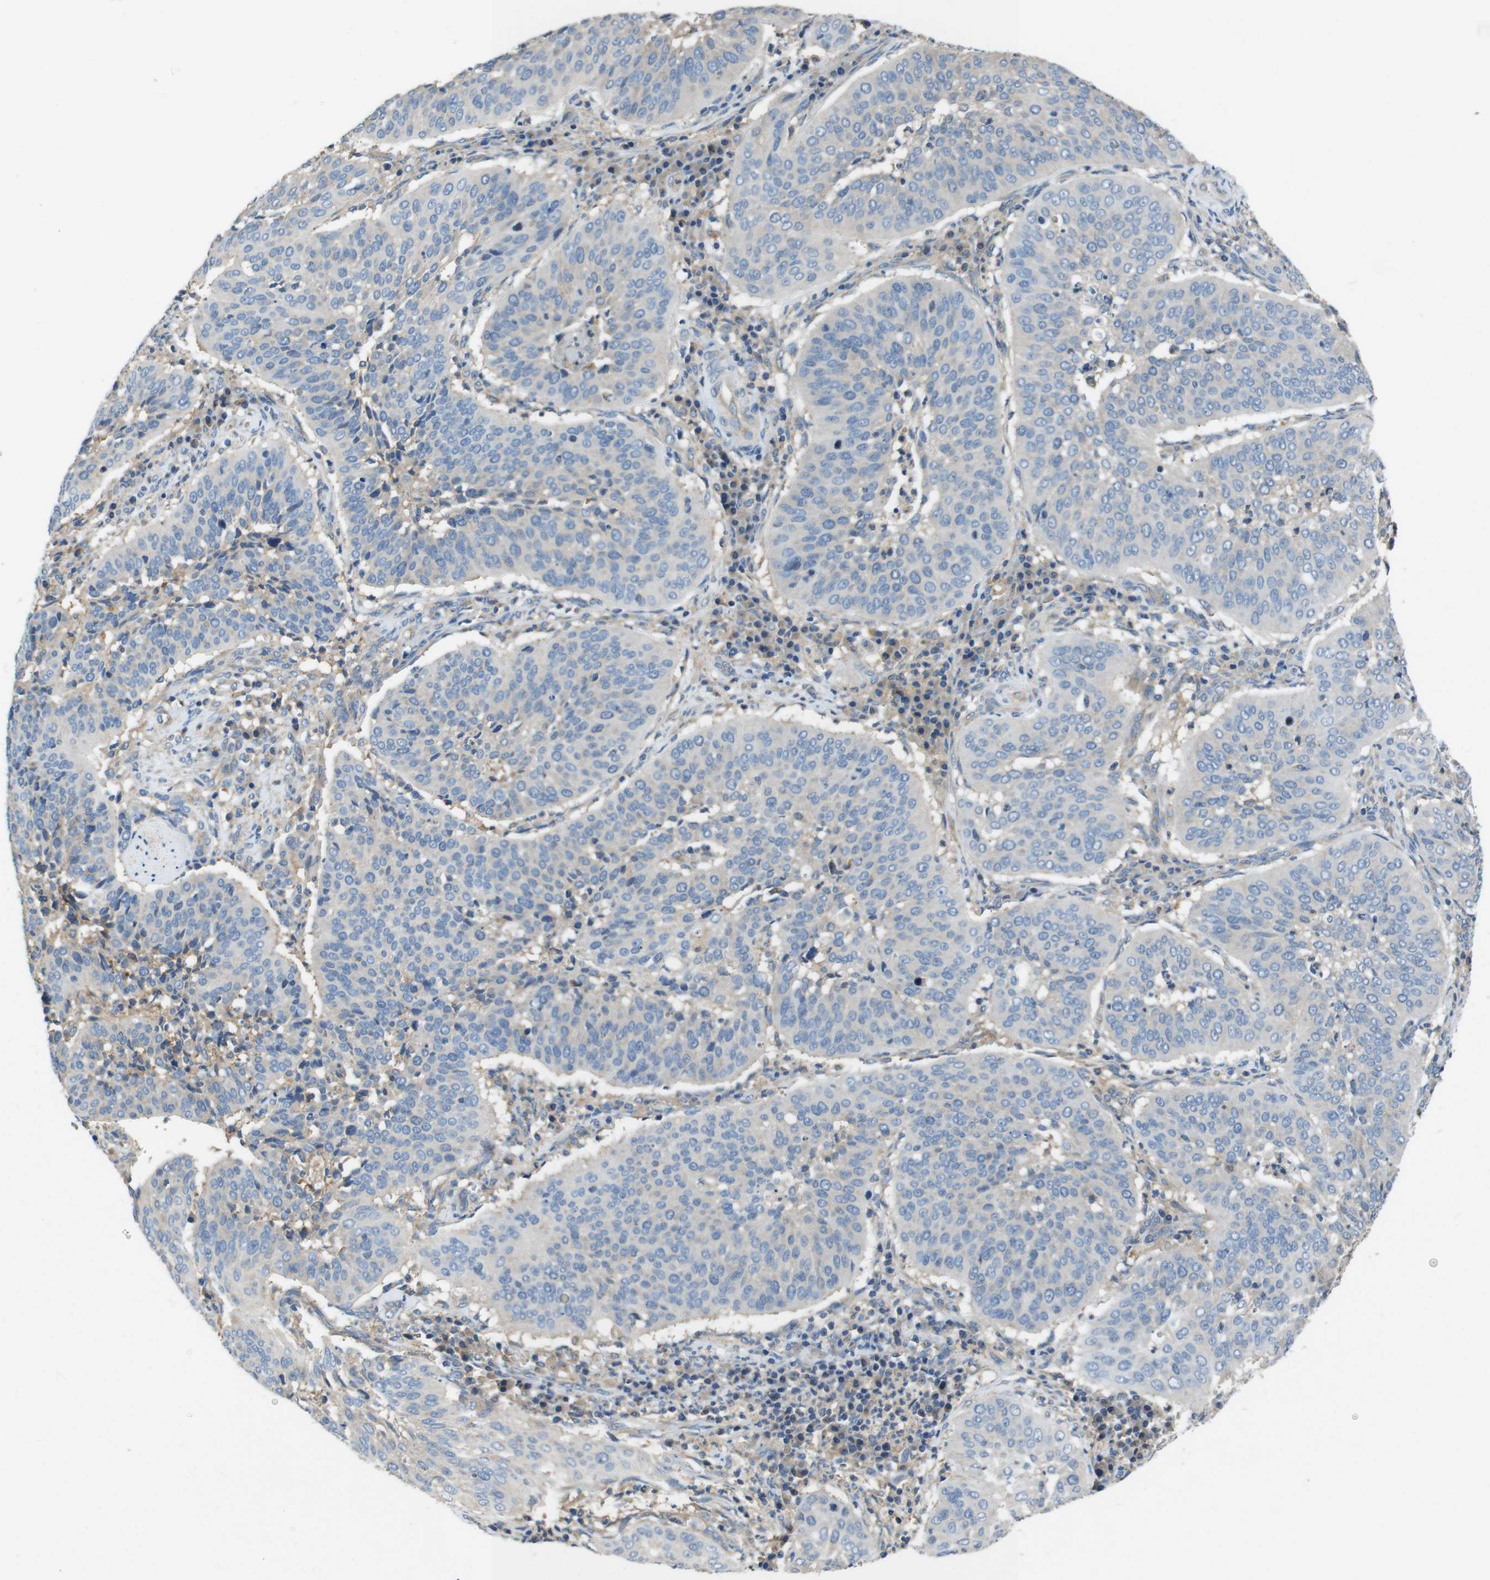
{"staining": {"intensity": "negative", "quantity": "none", "location": "none"}, "tissue": "cervical cancer", "cell_type": "Tumor cells", "image_type": "cancer", "snomed": [{"axis": "morphology", "description": "Normal tissue, NOS"}, {"axis": "morphology", "description": "Squamous cell carcinoma, NOS"}, {"axis": "topography", "description": "Cervix"}], "caption": "High power microscopy histopathology image of an immunohistochemistry histopathology image of cervical cancer, revealing no significant expression in tumor cells. (Stains: DAB IHC with hematoxylin counter stain, Microscopy: brightfield microscopy at high magnification).", "gene": "DCTN1", "patient": {"sex": "female", "age": 39}}